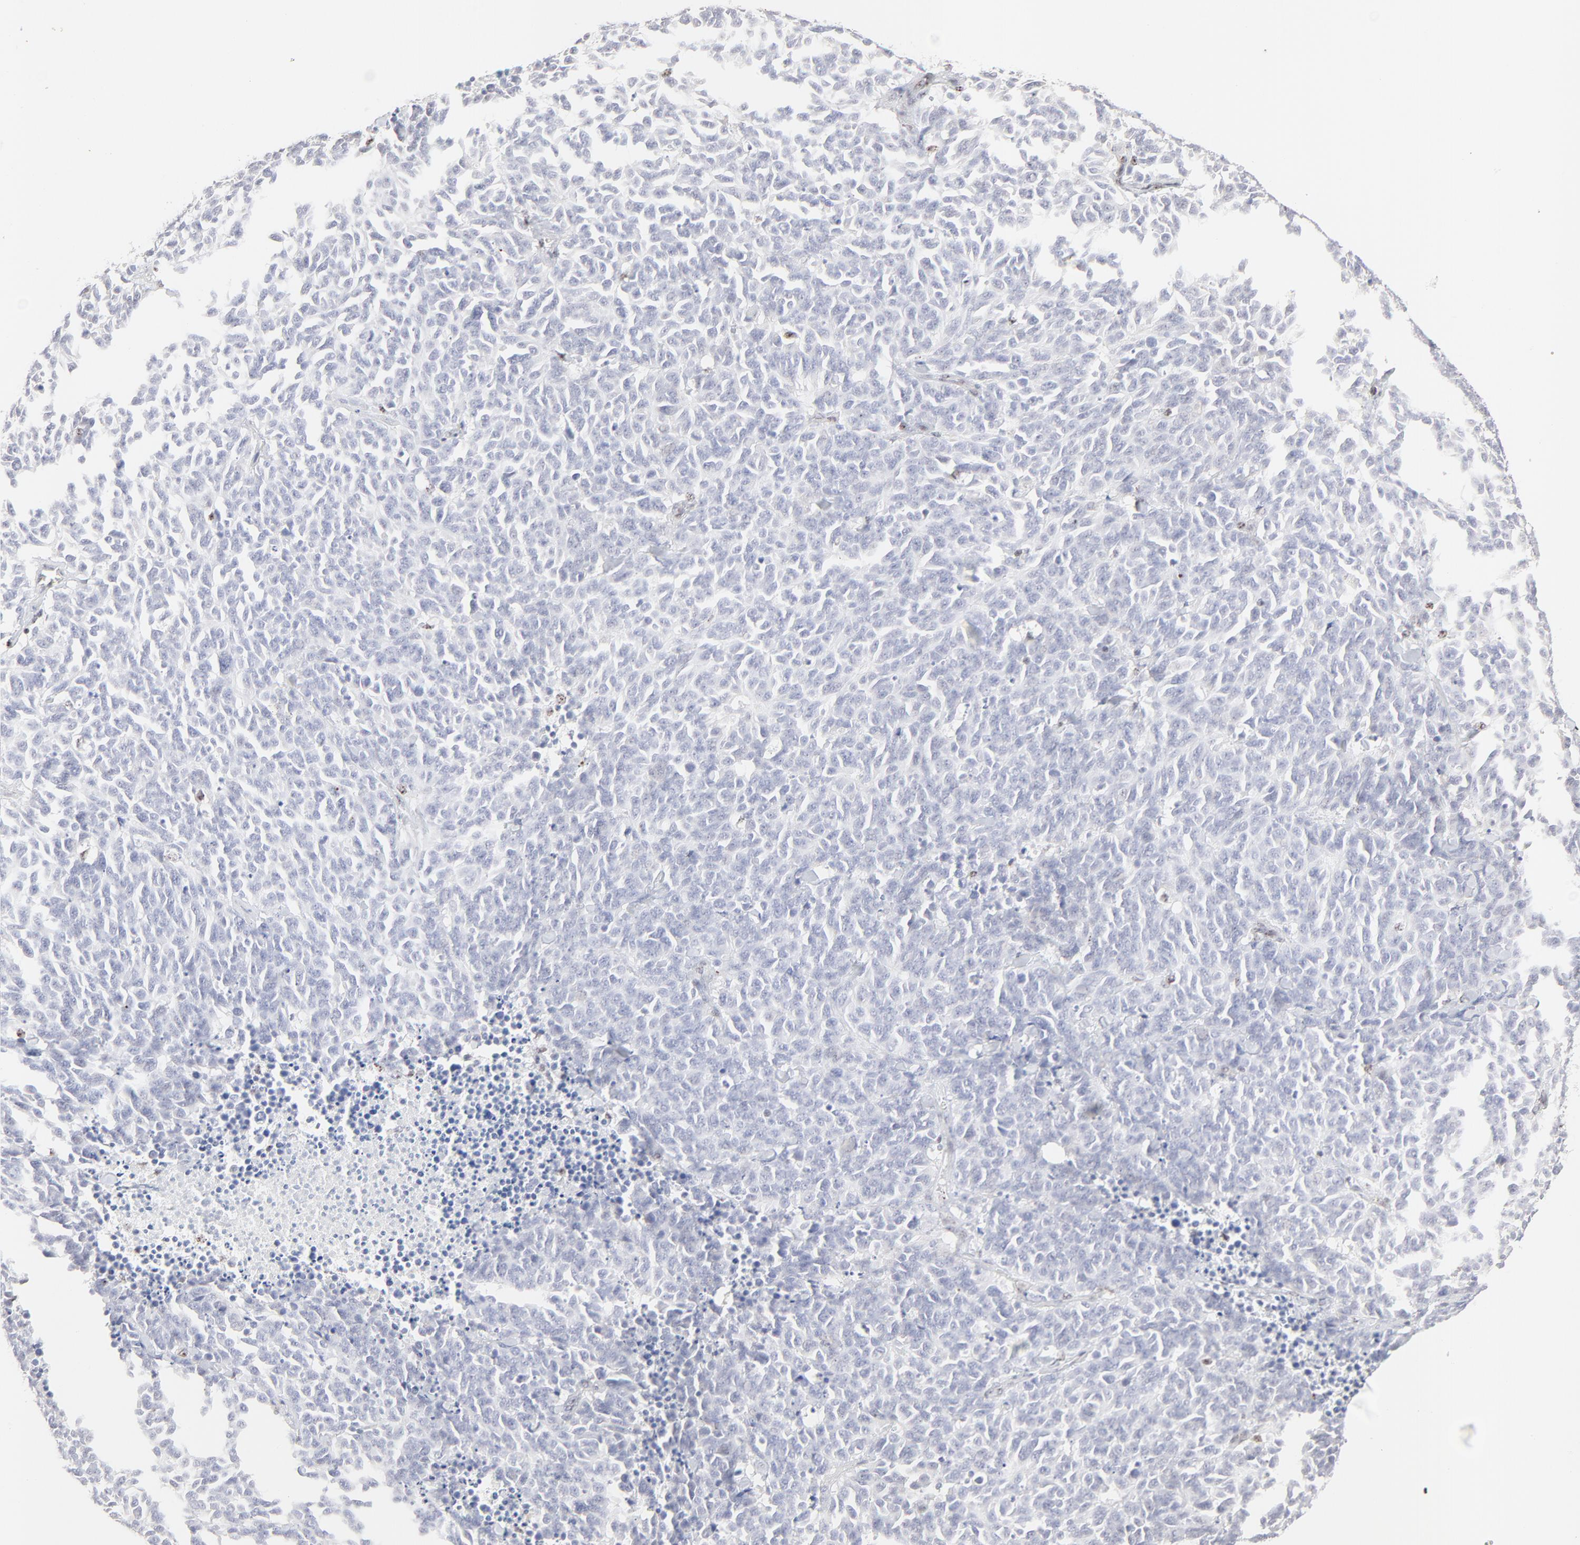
{"staining": {"intensity": "negative", "quantity": "none", "location": "none"}, "tissue": "lung cancer", "cell_type": "Tumor cells", "image_type": "cancer", "snomed": [{"axis": "morphology", "description": "Neoplasm, malignant, NOS"}, {"axis": "topography", "description": "Lung"}], "caption": "DAB (3,3'-diaminobenzidine) immunohistochemical staining of lung cancer (neoplasm (malignant)) shows no significant expression in tumor cells.", "gene": "NFIL3", "patient": {"sex": "female", "age": 58}}